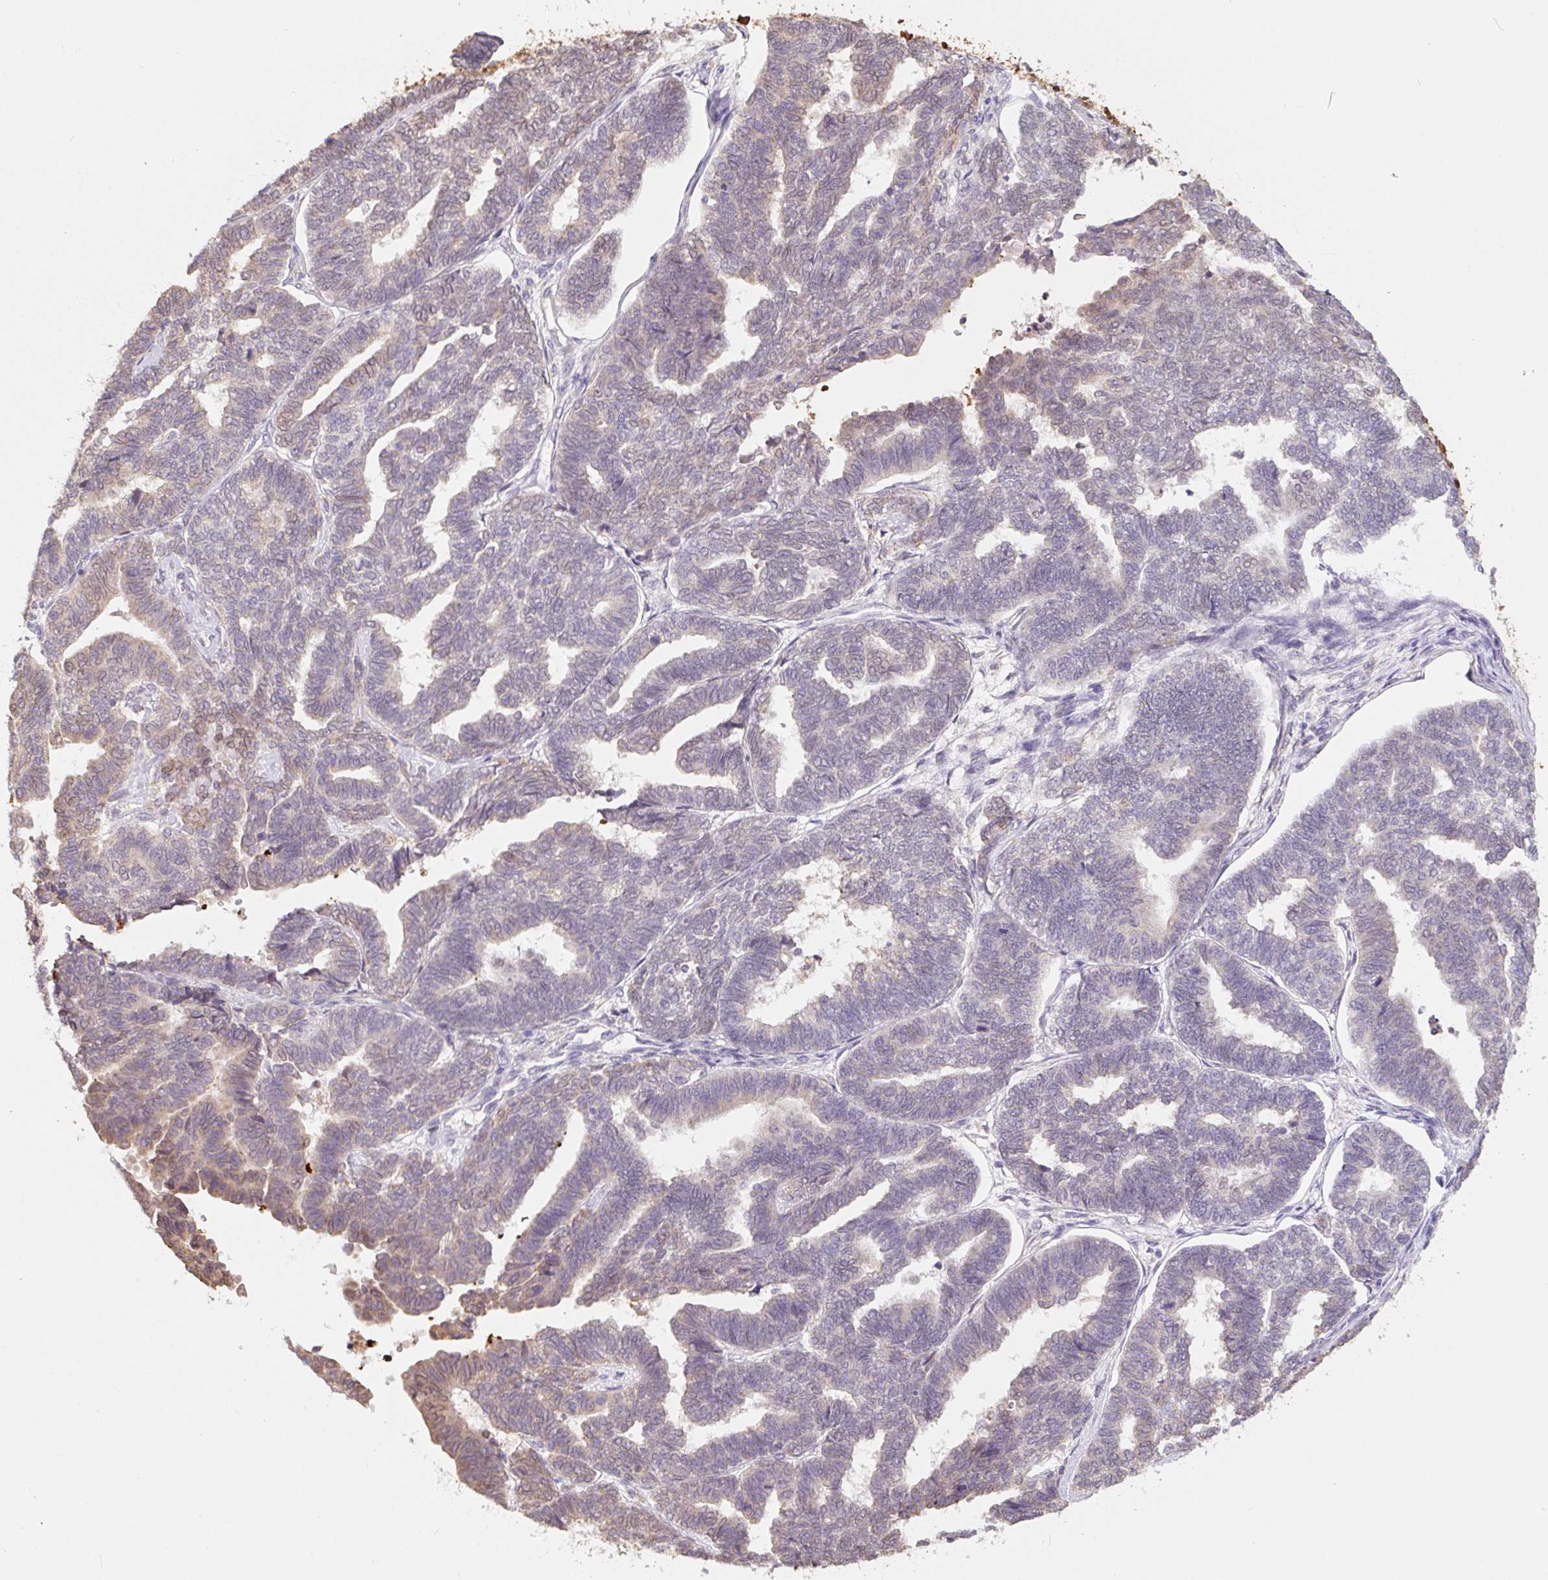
{"staining": {"intensity": "moderate", "quantity": "<25%", "location": "cytoplasmic/membranous,nuclear"}, "tissue": "endometrial cancer", "cell_type": "Tumor cells", "image_type": "cancer", "snomed": [{"axis": "morphology", "description": "Adenocarcinoma, NOS"}, {"axis": "topography", "description": "Endometrium"}], "caption": "Brown immunohistochemical staining in endometrial adenocarcinoma exhibits moderate cytoplasmic/membranous and nuclear positivity in approximately <25% of tumor cells. The protein is stained brown, and the nuclei are stained in blue (DAB (3,3'-diaminobenzidine) IHC with brightfield microscopy, high magnification).", "gene": "ASRGL1", "patient": {"sex": "female", "age": 70}}